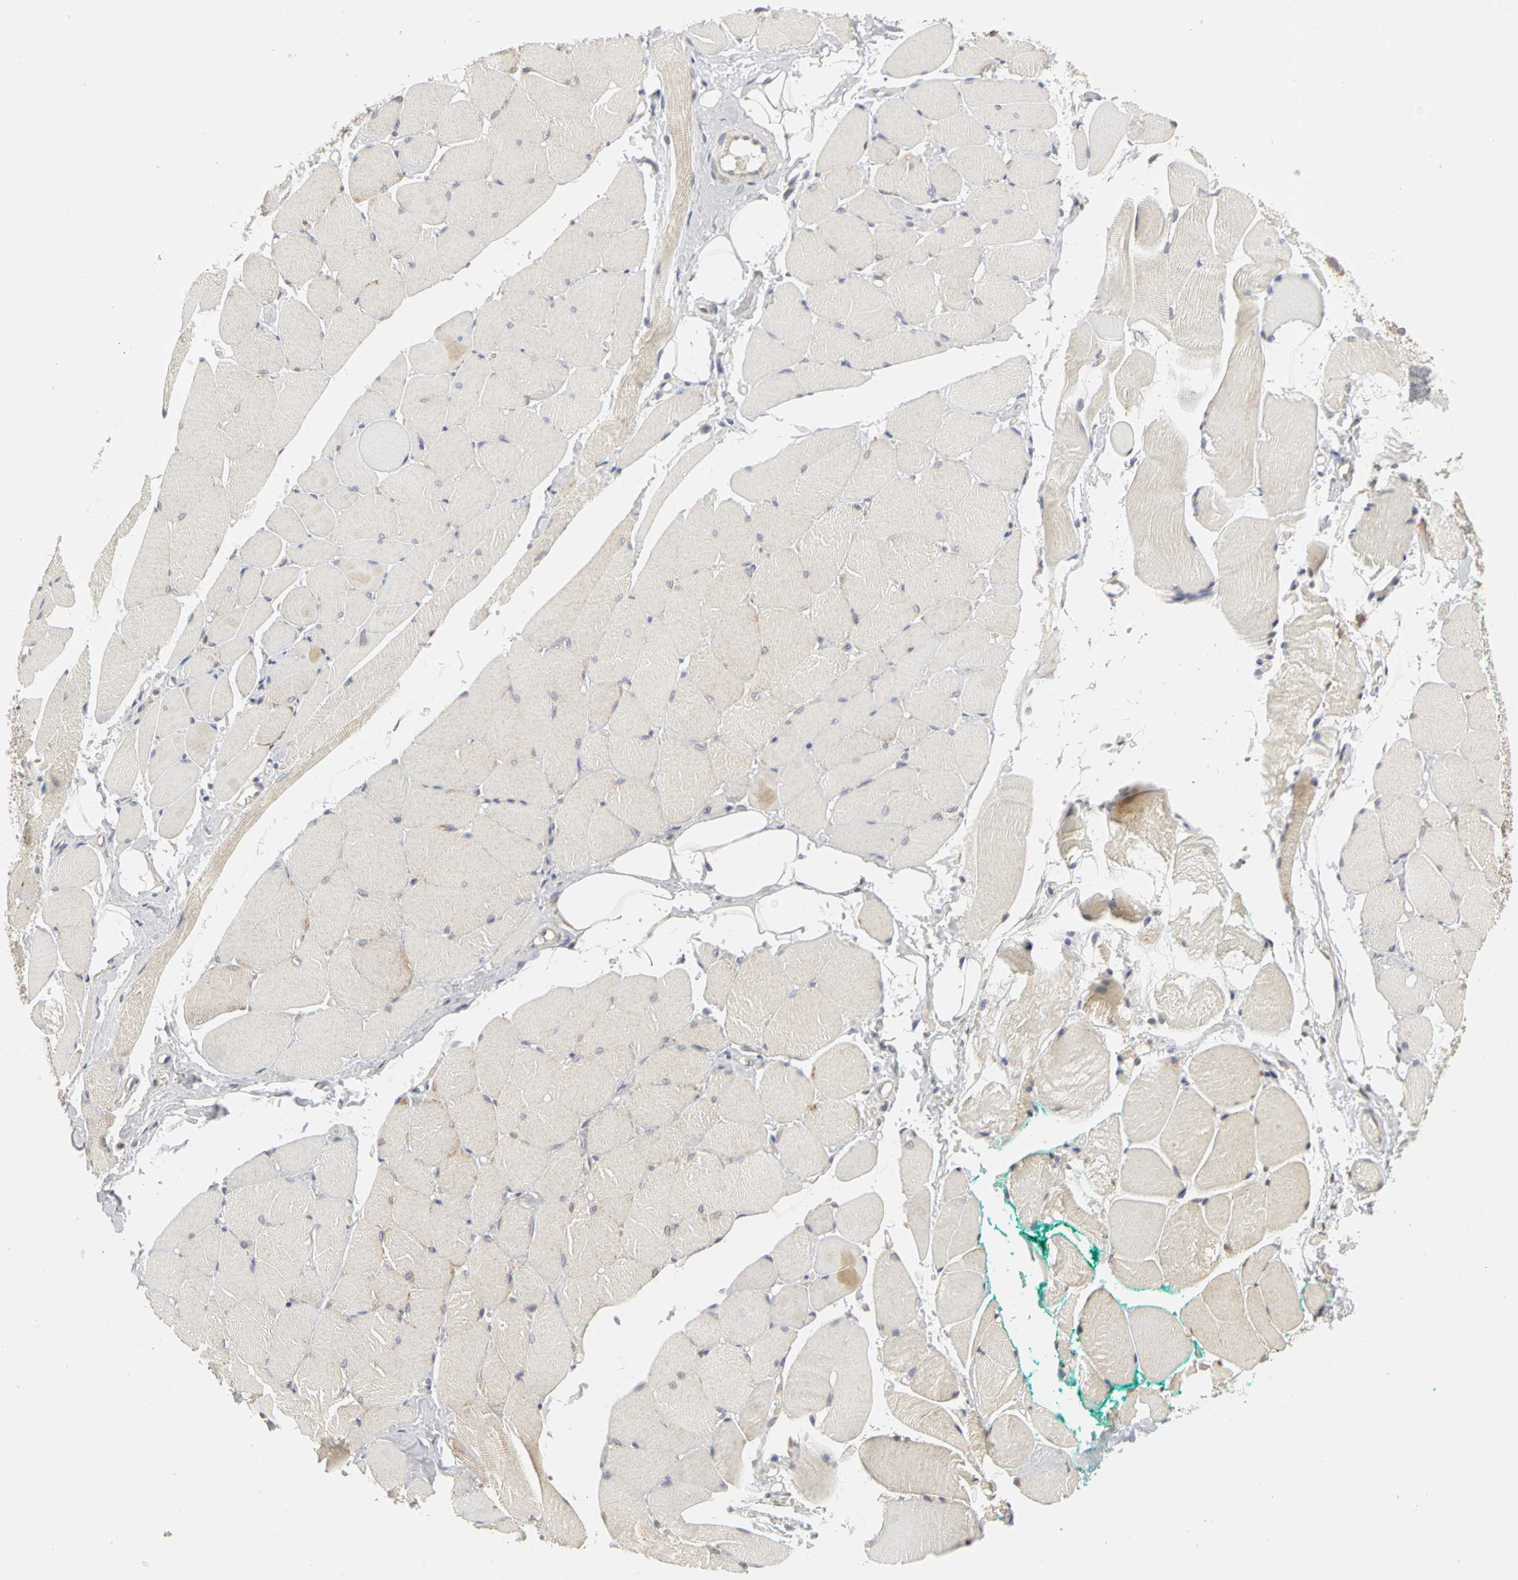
{"staining": {"intensity": "negative", "quantity": "none", "location": "none"}, "tissue": "skeletal muscle", "cell_type": "Myocytes", "image_type": "normal", "snomed": [{"axis": "morphology", "description": "Normal tissue, NOS"}, {"axis": "topography", "description": "Skeletal muscle"}, {"axis": "topography", "description": "Peripheral nerve tissue"}], "caption": "The IHC photomicrograph has no significant positivity in myocytes of skeletal muscle.", "gene": "IRAK1", "patient": {"sex": "female", "age": 84}}